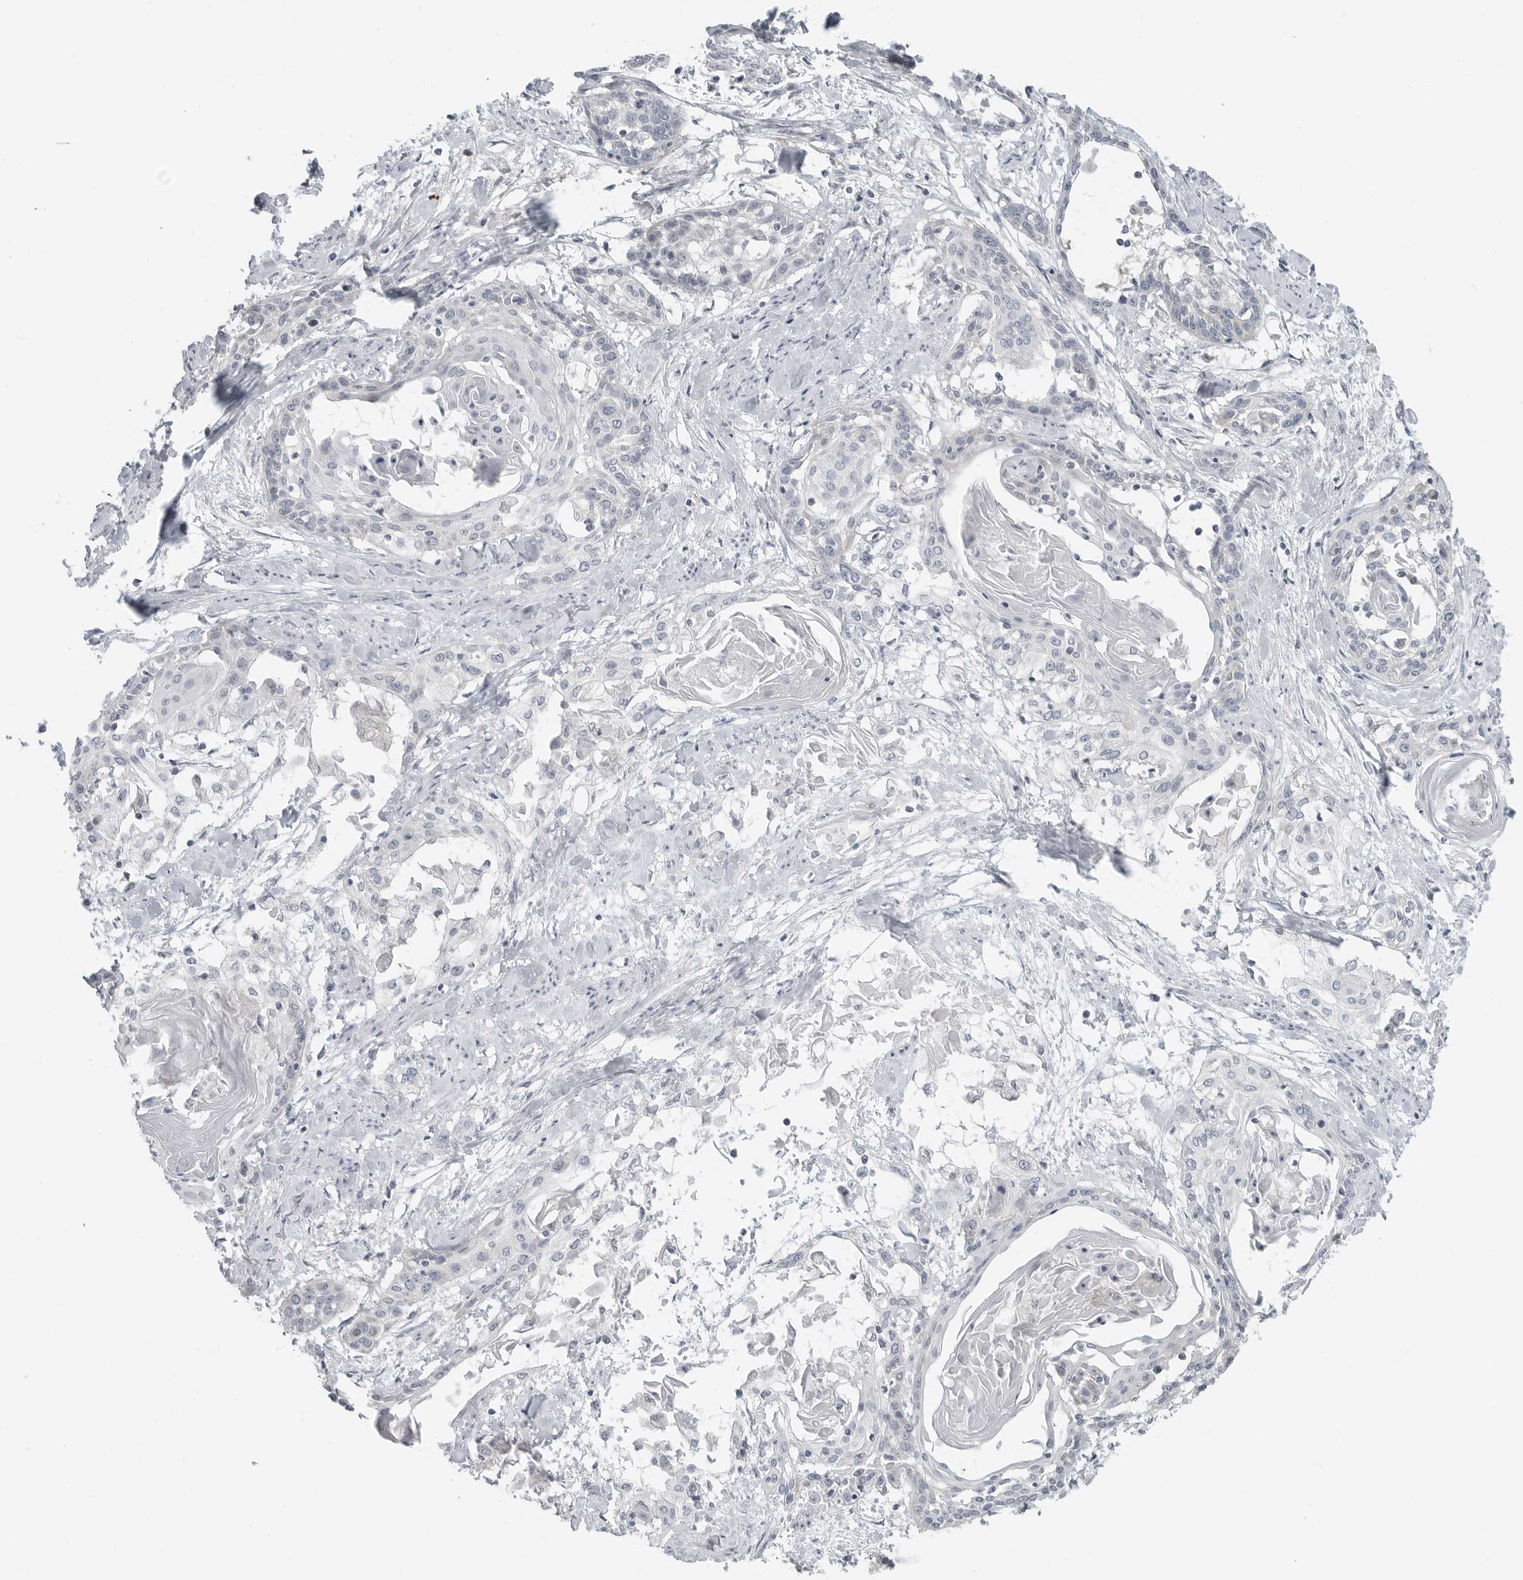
{"staining": {"intensity": "negative", "quantity": "none", "location": "none"}, "tissue": "cervical cancer", "cell_type": "Tumor cells", "image_type": "cancer", "snomed": [{"axis": "morphology", "description": "Squamous cell carcinoma, NOS"}, {"axis": "topography", "description": "Cervix"}], "caption": "Squamous cell carcinoma (cervical) was stained to show a protein in brown. There is no significant positivity in tumor cells. Brightfield microscopy of immunohistochemistry stained with DAB (3,3'-diaminobenzidine) (brown) and hematoxylin (blue), captured at high magnification.", "gene": "IL12RB2", "patient": {"sex": "female", "age": 57}}